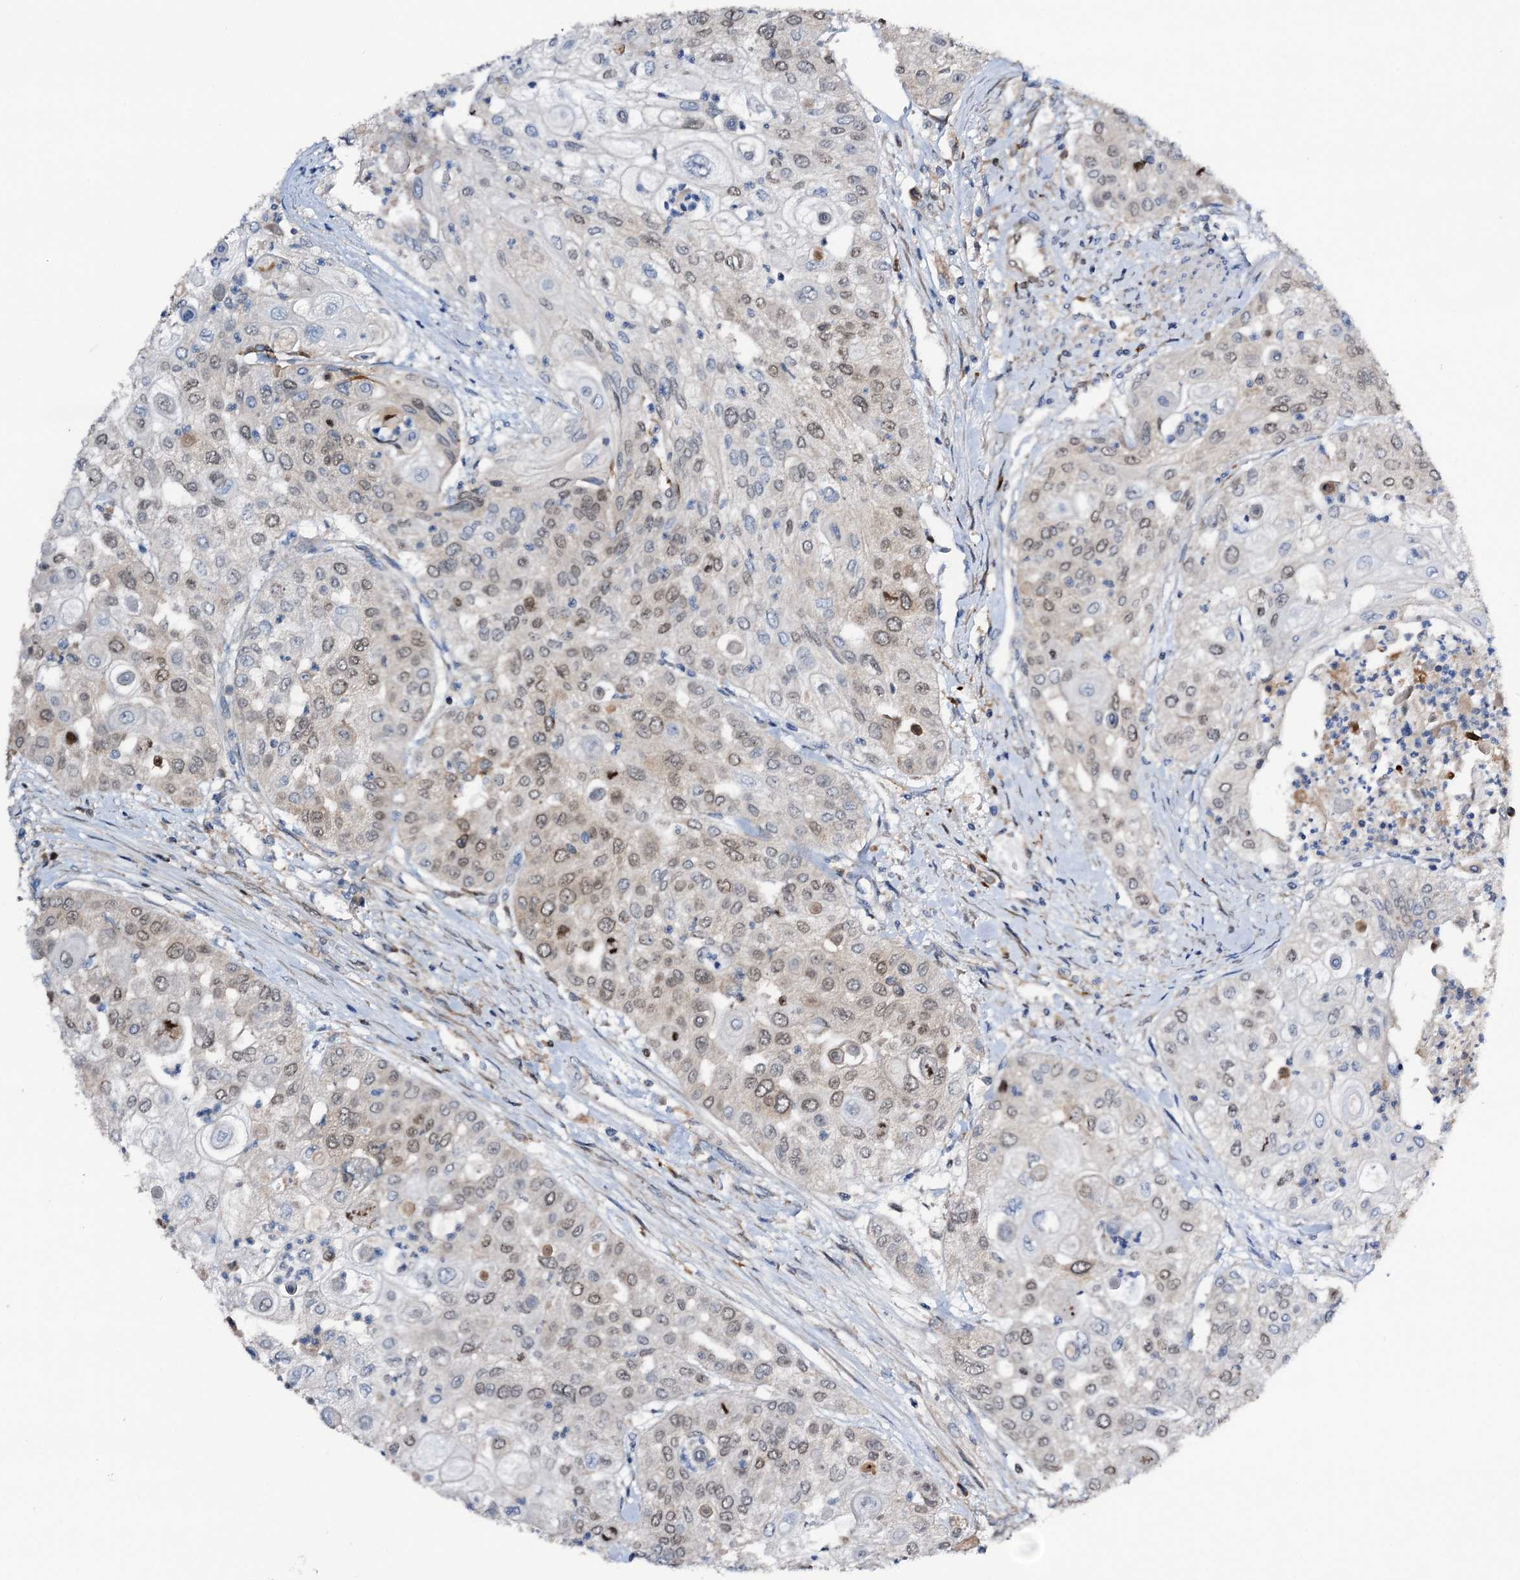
{"staining": {"intensity": "weak", "quantity": "25%-75%", "location": "nuclear"}, "tissue": "urothelial cancer", "cell_type": "Tumor cells", "image_type": "cancer", "snomed": [{"axis": "morphology", "description": "Urothelial carcinoma, High grade"}, {"axis": "topography", "description": "Urinary bladder"}], "caption": "This is a photomicrograph of immunohistochemistry staining of urothelial carcinoma (high-grade), which shows weak staining in the nuclear of tumor cells.", "gene": "NCAPD2", "patient": {"sex": "female", "age": 79}}